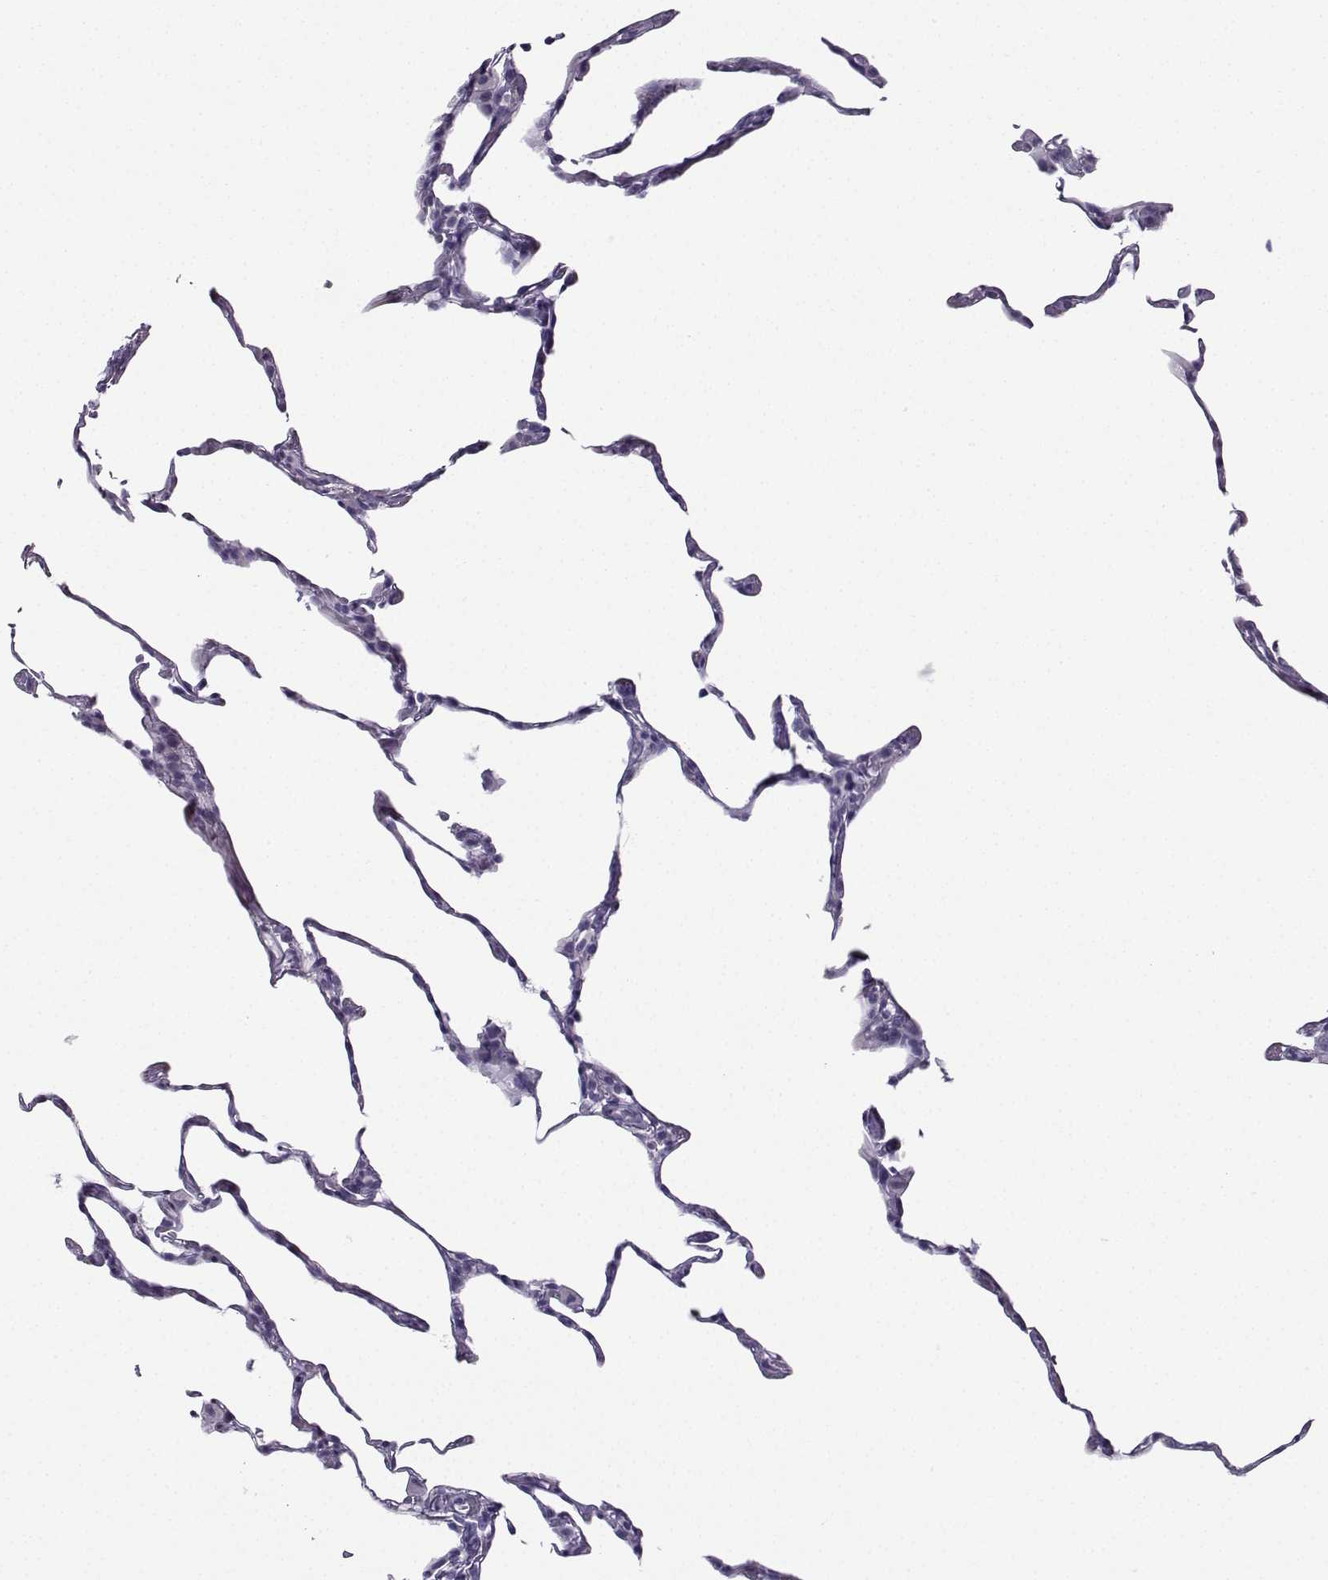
{"staining": {"intensity": "negative", "quantity": "none", "location": "none"}, "tissue": "lung", "cell_type": "Alveolar cells", "image_type": "normal", "snomed": [{"axis": "morphology", "description": "Normal tissue, NOS"}, {"axis": "topography", "description": "Lung"}], "caption": "An immunohistochemistry image of benign lung is shown. There is no staining in alveolar cells of lung.", "gene": "KIF17", "patient": {"sex": "female", "age": 57}}